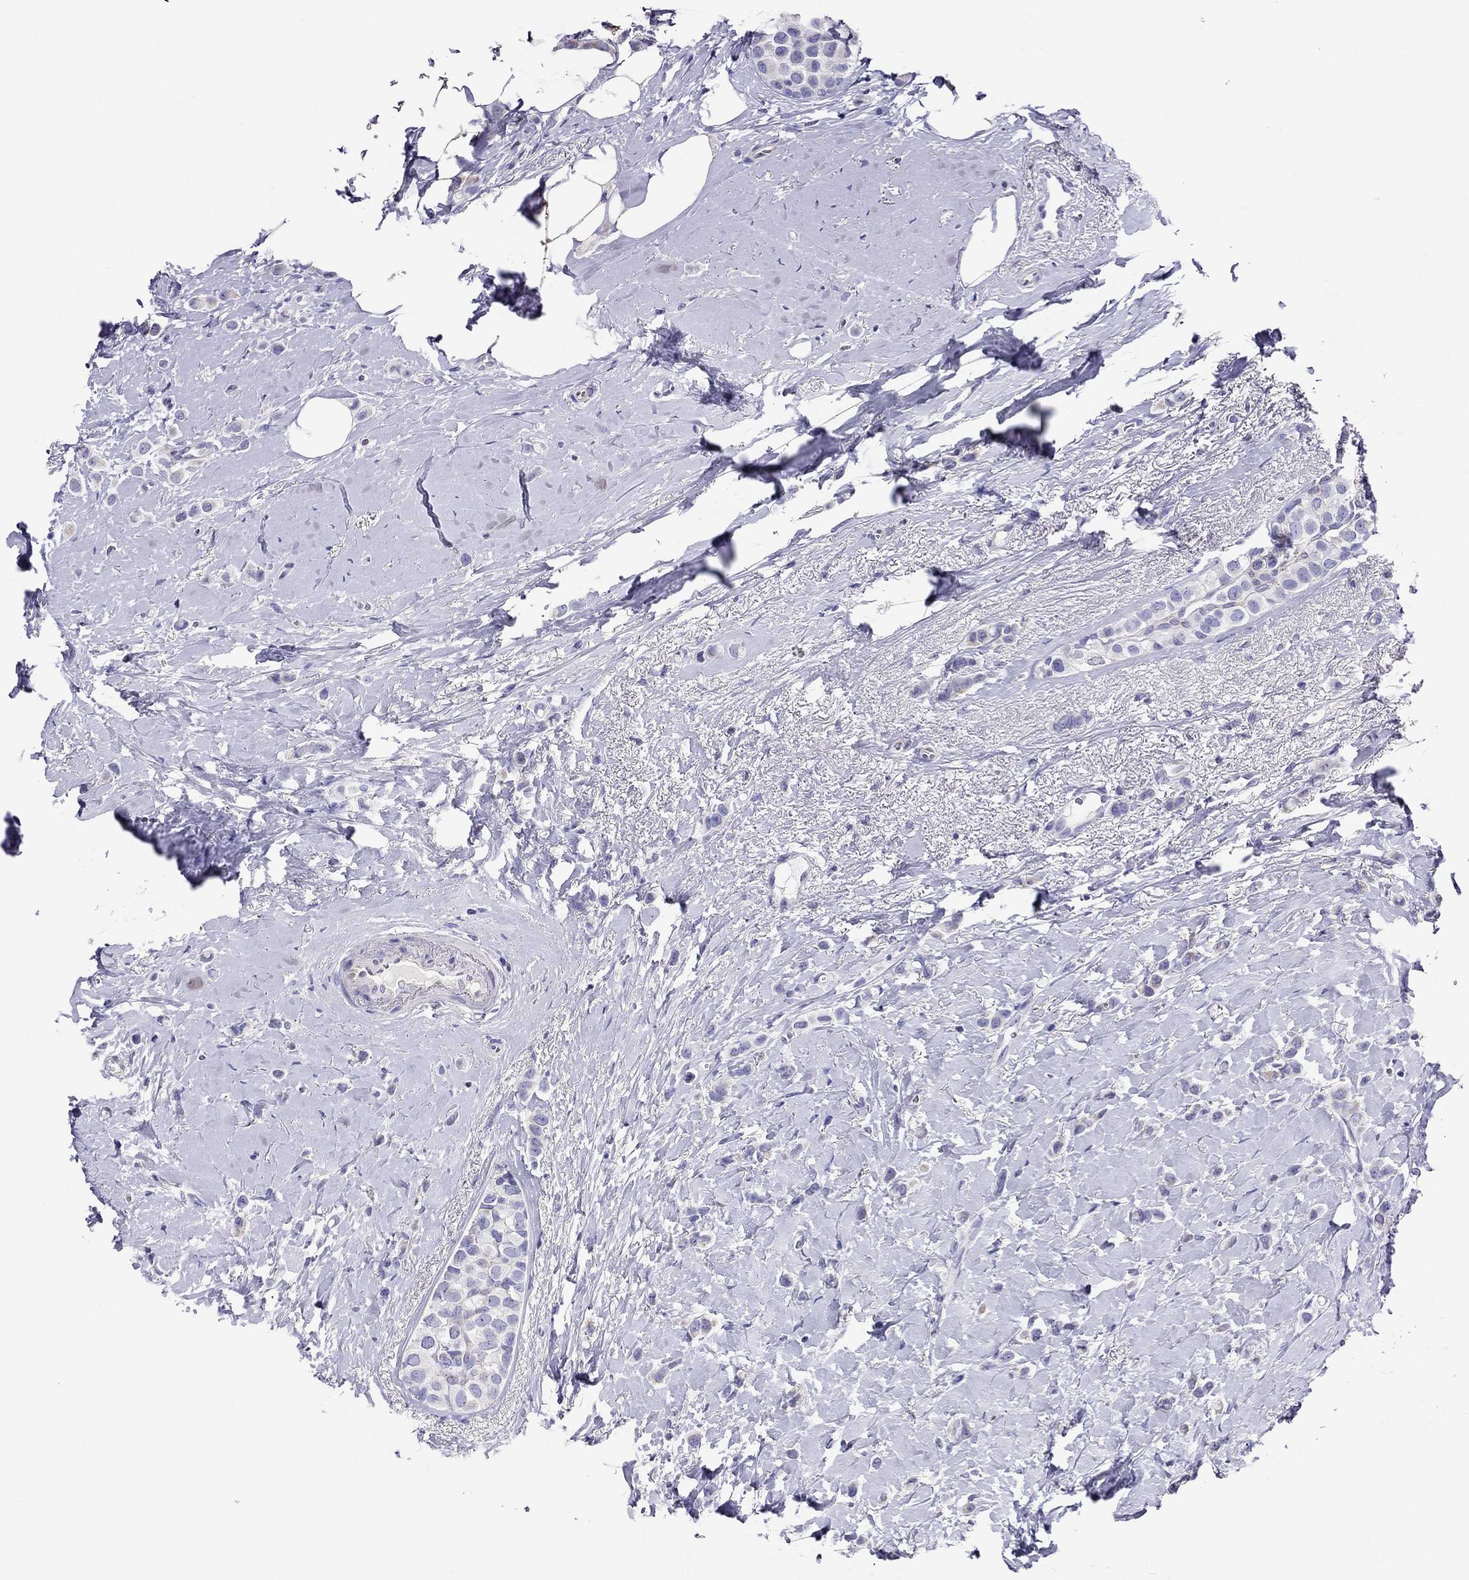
{"staining": {"intensity": "negative", "quantity": "none", "location": "none"}, "tissue": "breast cancer", "cell_type": "Tumor cells", "image_type": "cancer", "snomed": [{"axis": "morphology", "description": "Lobular carcinoma"}, {"axis": "topography", "description": "Breast"}], "caption": "A high-resolution histopathology image shows IHC staining of breast lobular carcinoma, which shows no significant staining in tumor cells.", "gene": "SCG2", "patient": {"sex": "female", "age": 66}}